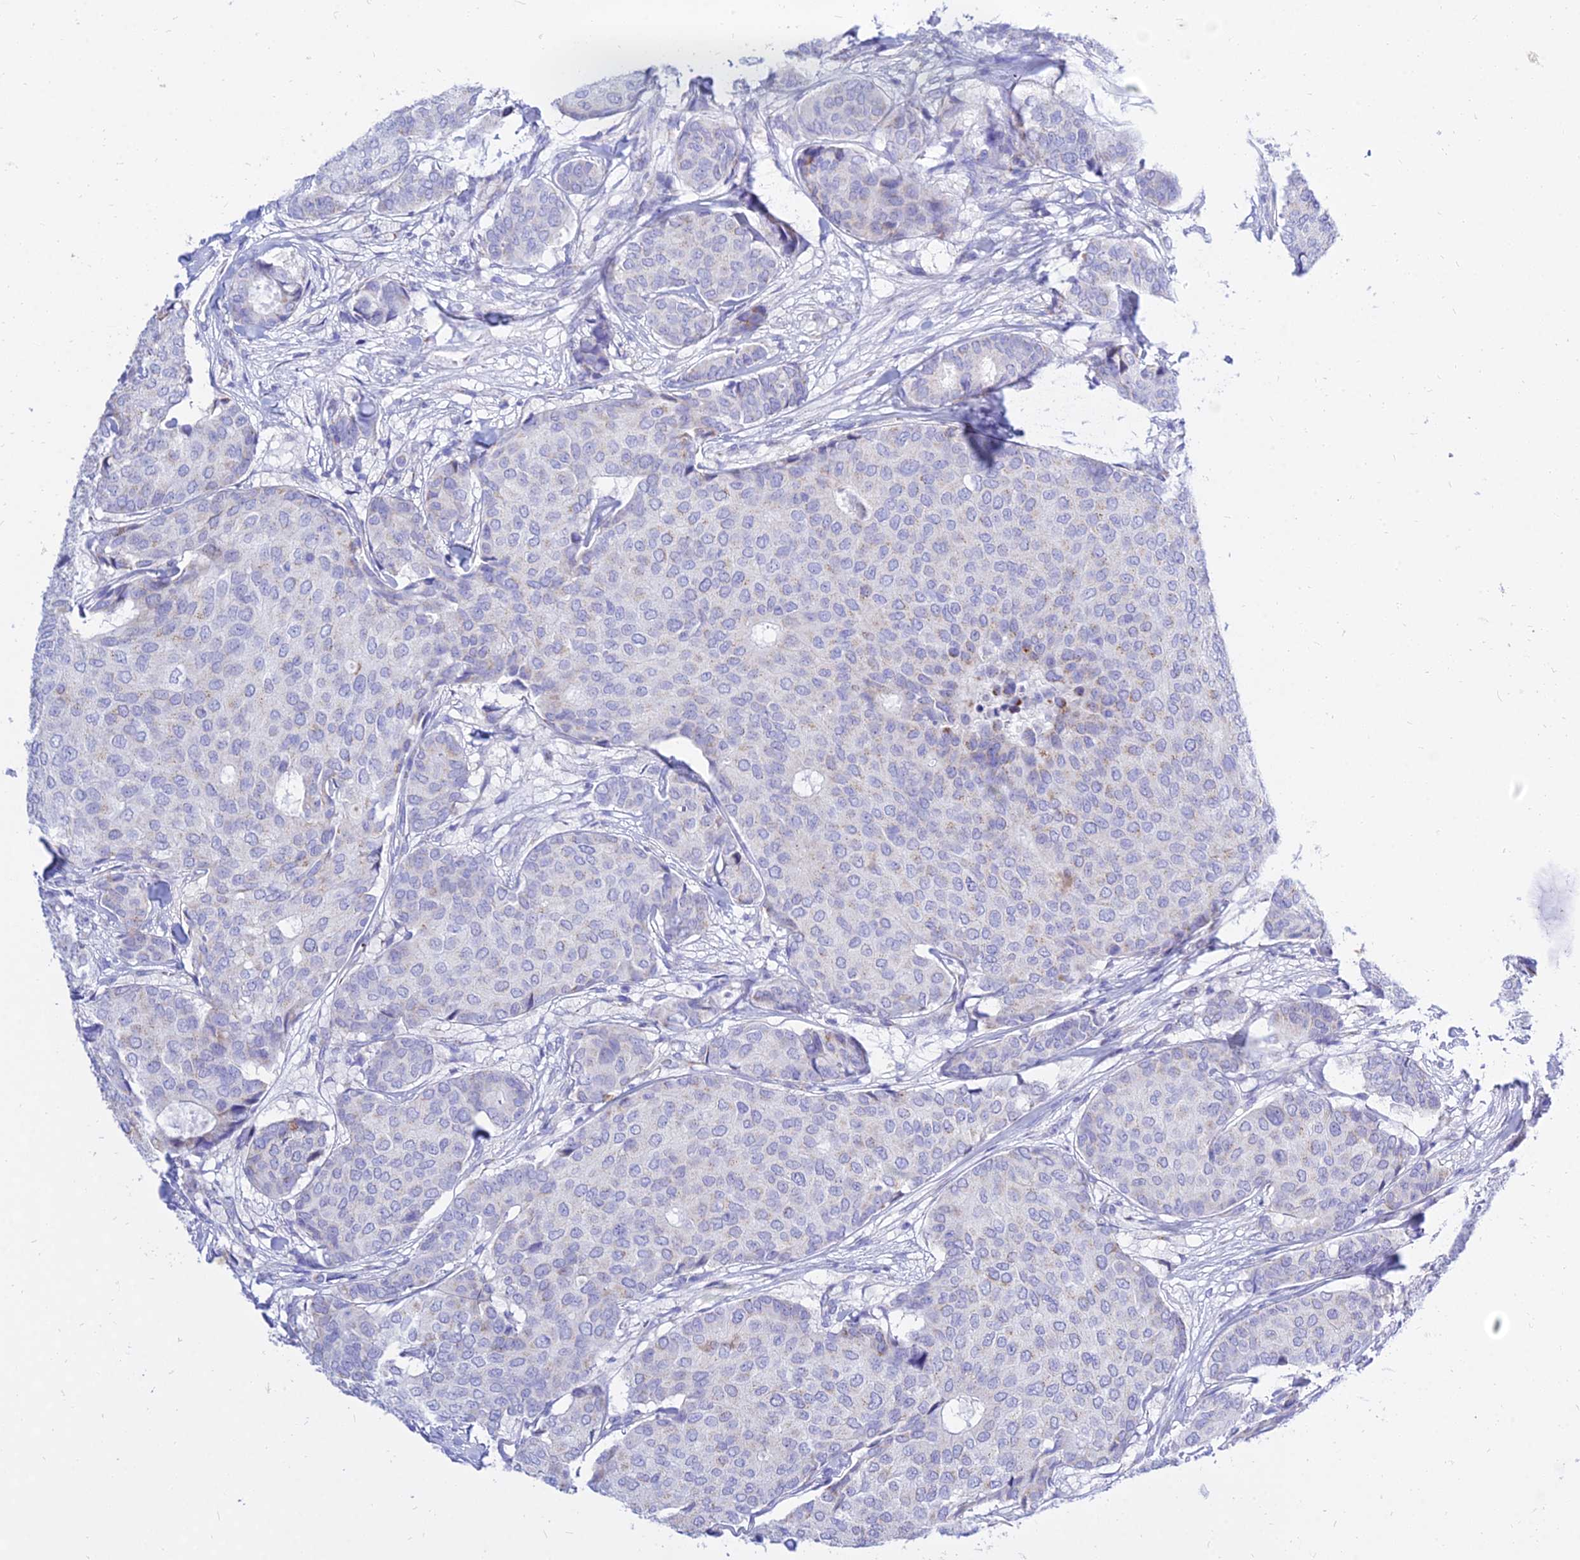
{"staining": {"intensity": "moderate", "quantity": "<25%", "location": "cytoplasmic/membranous"}, "tissue": "breast cancer", "cell_type": "Tumor cells", "image_type": "cancer", "snomed": [{"axis": "morphology", "description": "Duct carcinoma"}, {"axis": "topography", "description": "Breast"}], "caption": "Protein staining reveals moderate cytoplasmic/membranous staining in about <25% of tumor cells in intraductal carcinoma (breast).", "gene": "PKN3", "patient": {"sex": "female", "age": 75}}